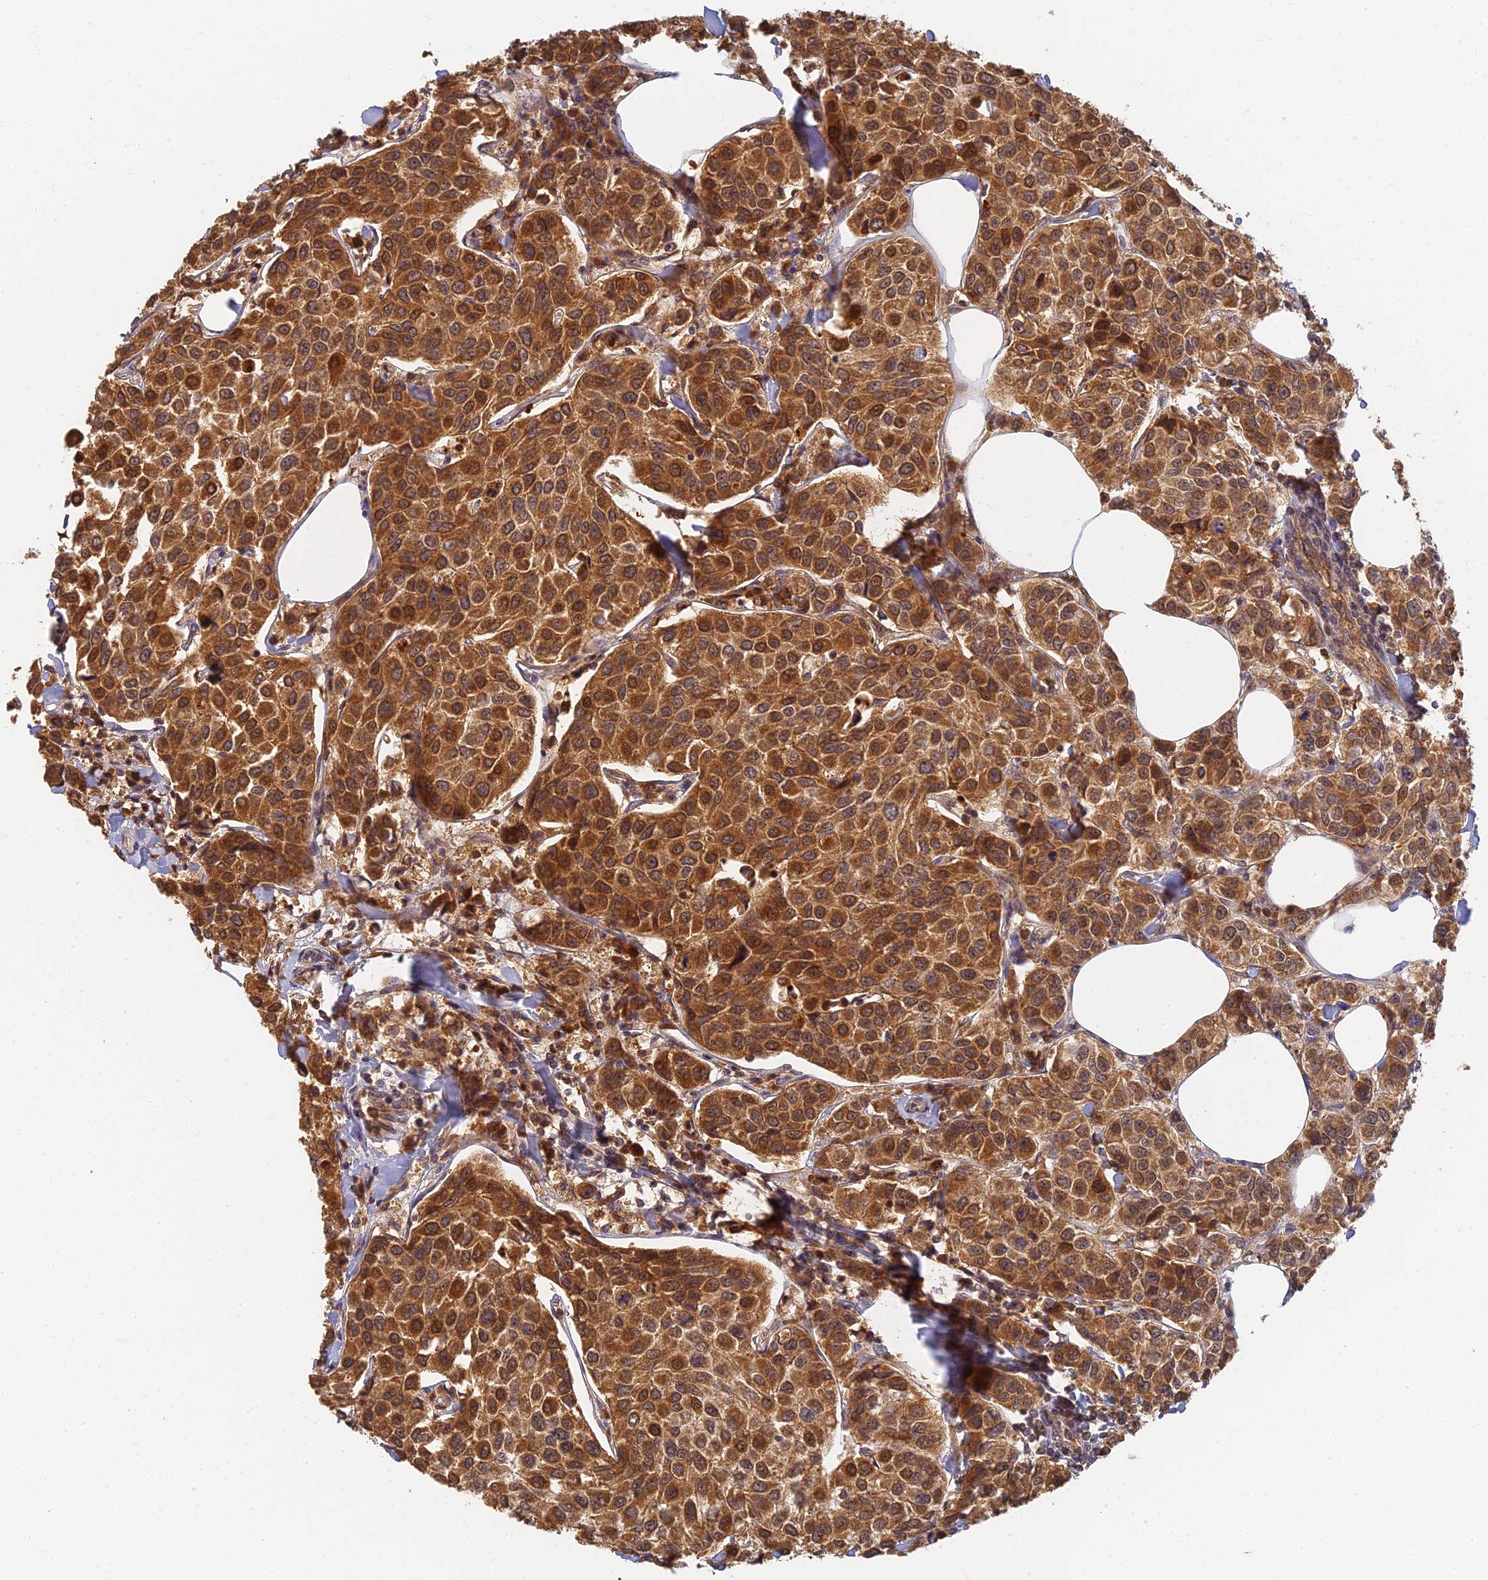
{"staining": {"intensity": "strong", "quantity": ">75%", "location": "cytoplasmic/membranous"}, "tissue": "breast cancer", "cell_type": "Tumor cells", "image_type": "cancer", "snomed": [{"axis": "morphology", "description": "Duct carcinoma"}, {"axis": "topography", "description": "Breast"}], "caption": "IHC of human breast cancer exhibits high levels of strong cytoplasmic/membranous positivity in about >75% of tumor cells.", "gene": "RGL3", "patient": {"sex": "female", "age": 55}}